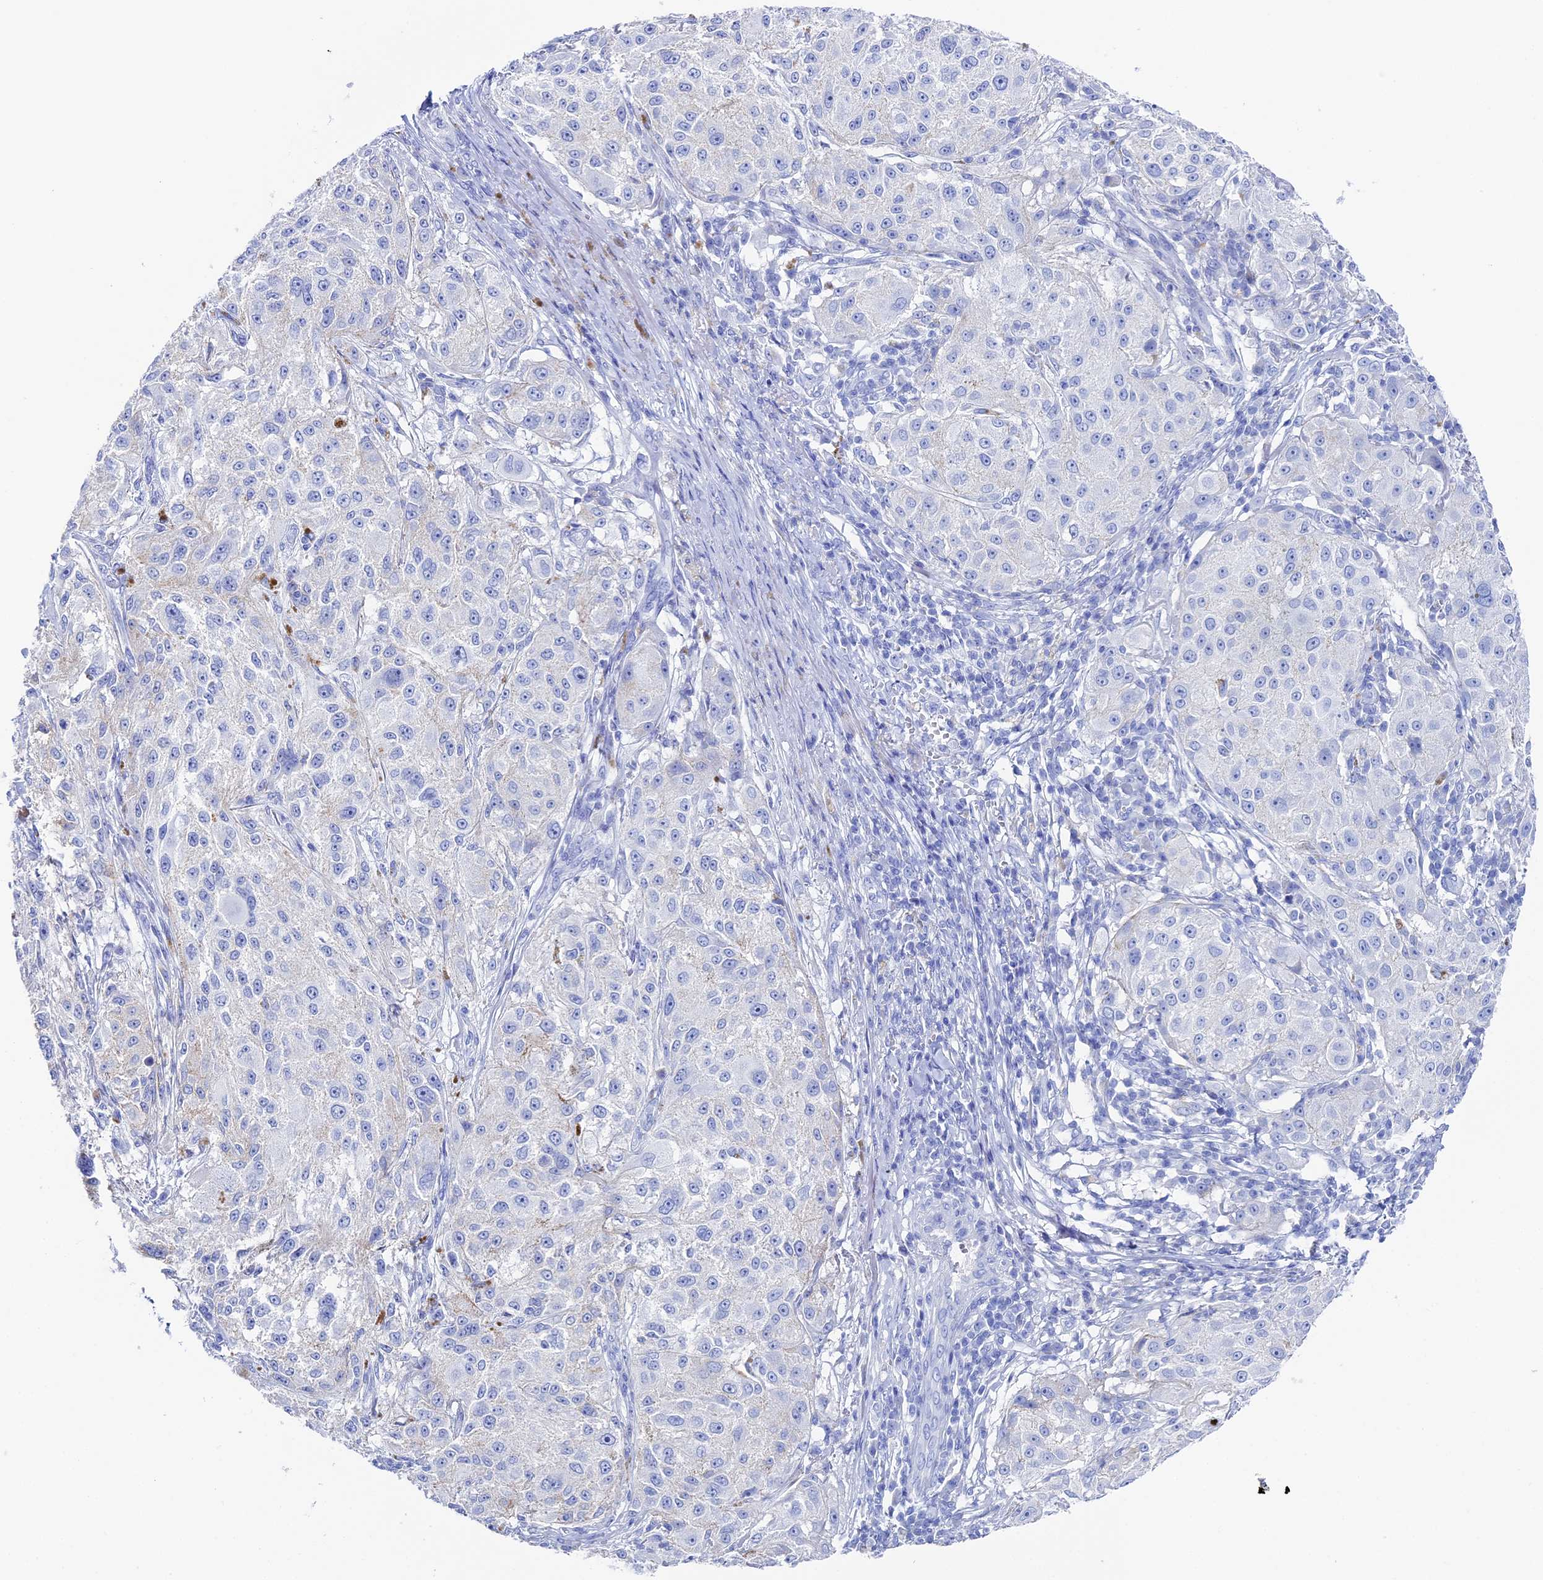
{"staining": {"intensity": "negative", "quantity": "none", "location": "none"}, "tissue": "melanoma", "cell_type": "Tumor cells", "image_type": "cancer", "snomed": [{"axis": "morphology", "description": "Necrosis, NOS"}, {"axis": "morphology", "description": "Malignant melanoma, NOS"}, {"axis": "topography", "description": "Skin"}], "caption": "There is no significant positivity in tumor cells of malignant melanoma.", "gene": "UNC119", "patient": {"sex": "female", "age": 87}}